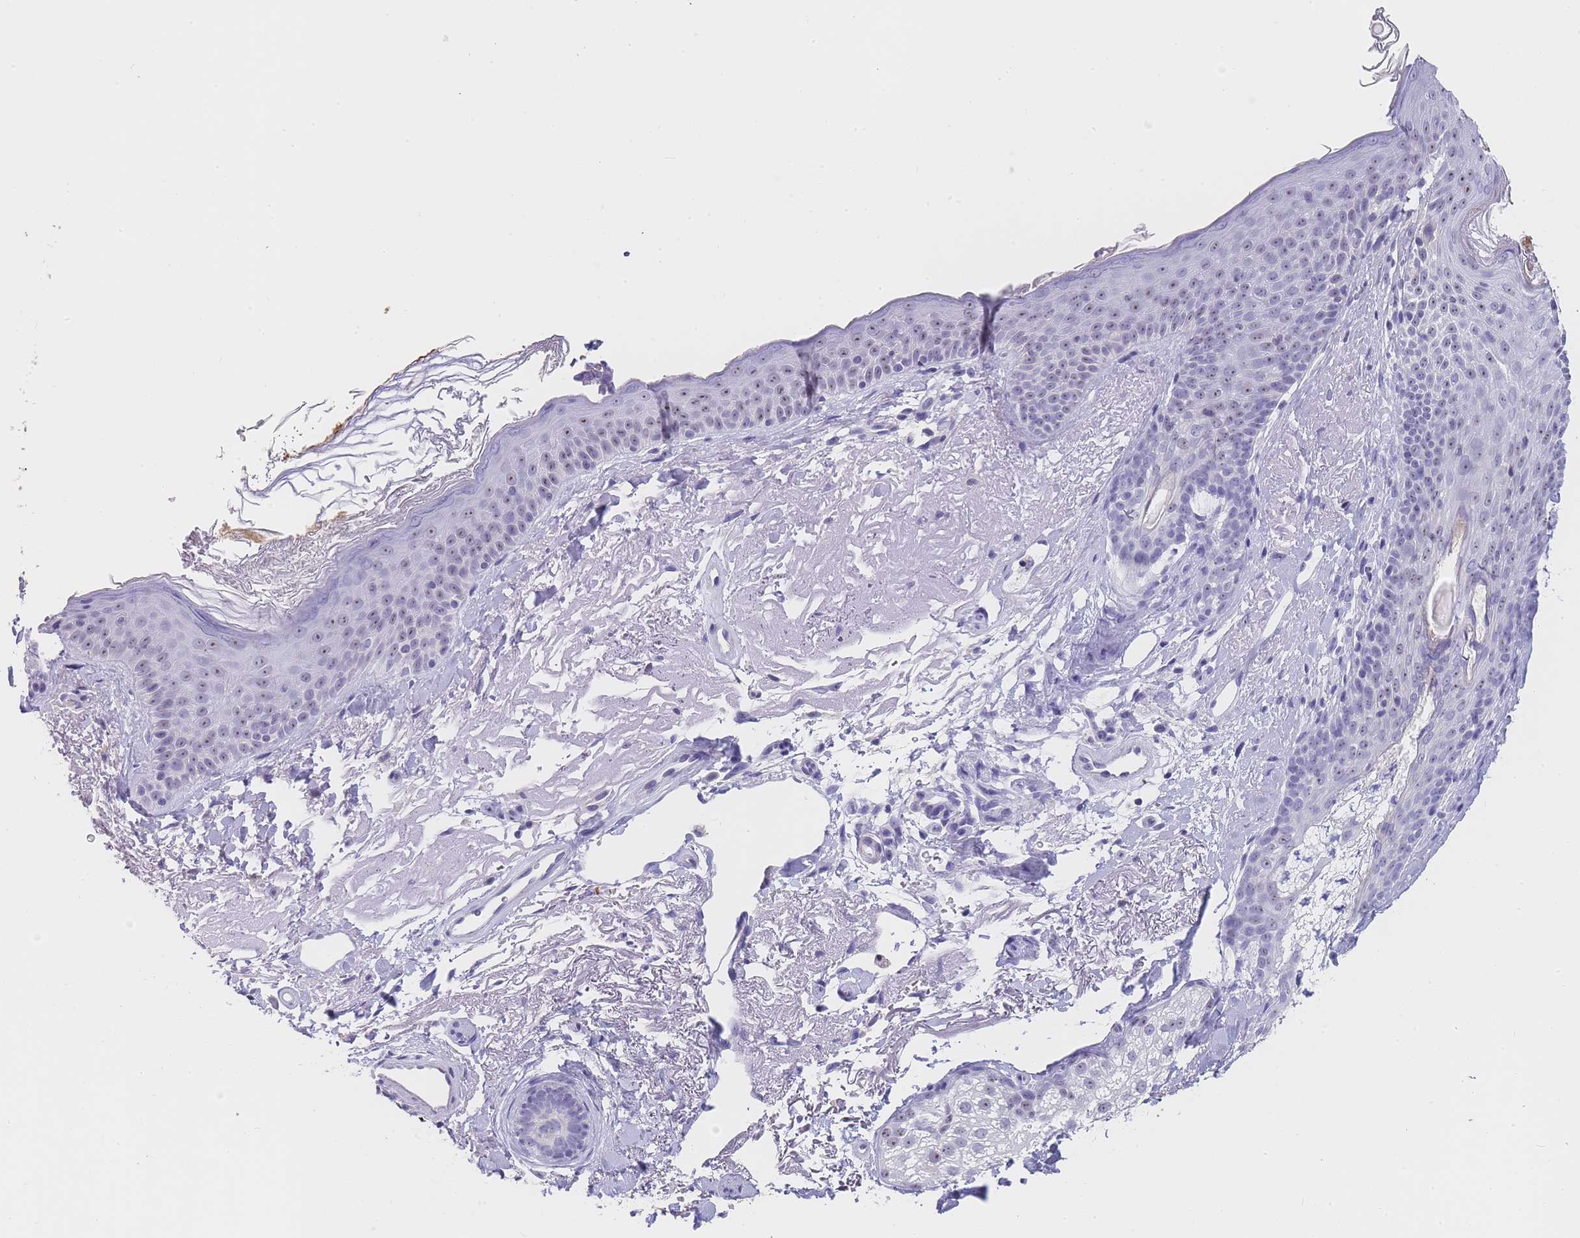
{"staining": {"intensity": "weak", "quantity": "<25%", "location": "nuclear"}, "tissue": "skin cancer", "cell_type": "Tumor cells", "image_type": "cancer", "snomed": [{"axis": "morphology", "description": "Basal cell carcinoma"}, {"axis": "topography", "description": "Skin"}], "caption": "High power microscopy image of an immunohistochemistry (IHC) micrograph of skin basal cell carcinoma, revealing no significant positivity in tumor cells. (Brightfield microscopy of DAB (3,3'-diaminobenzidine) immunohistochemistry at high magnification).", "gene": "NOP14", "patient": {"sex": "female", "age": 77}}